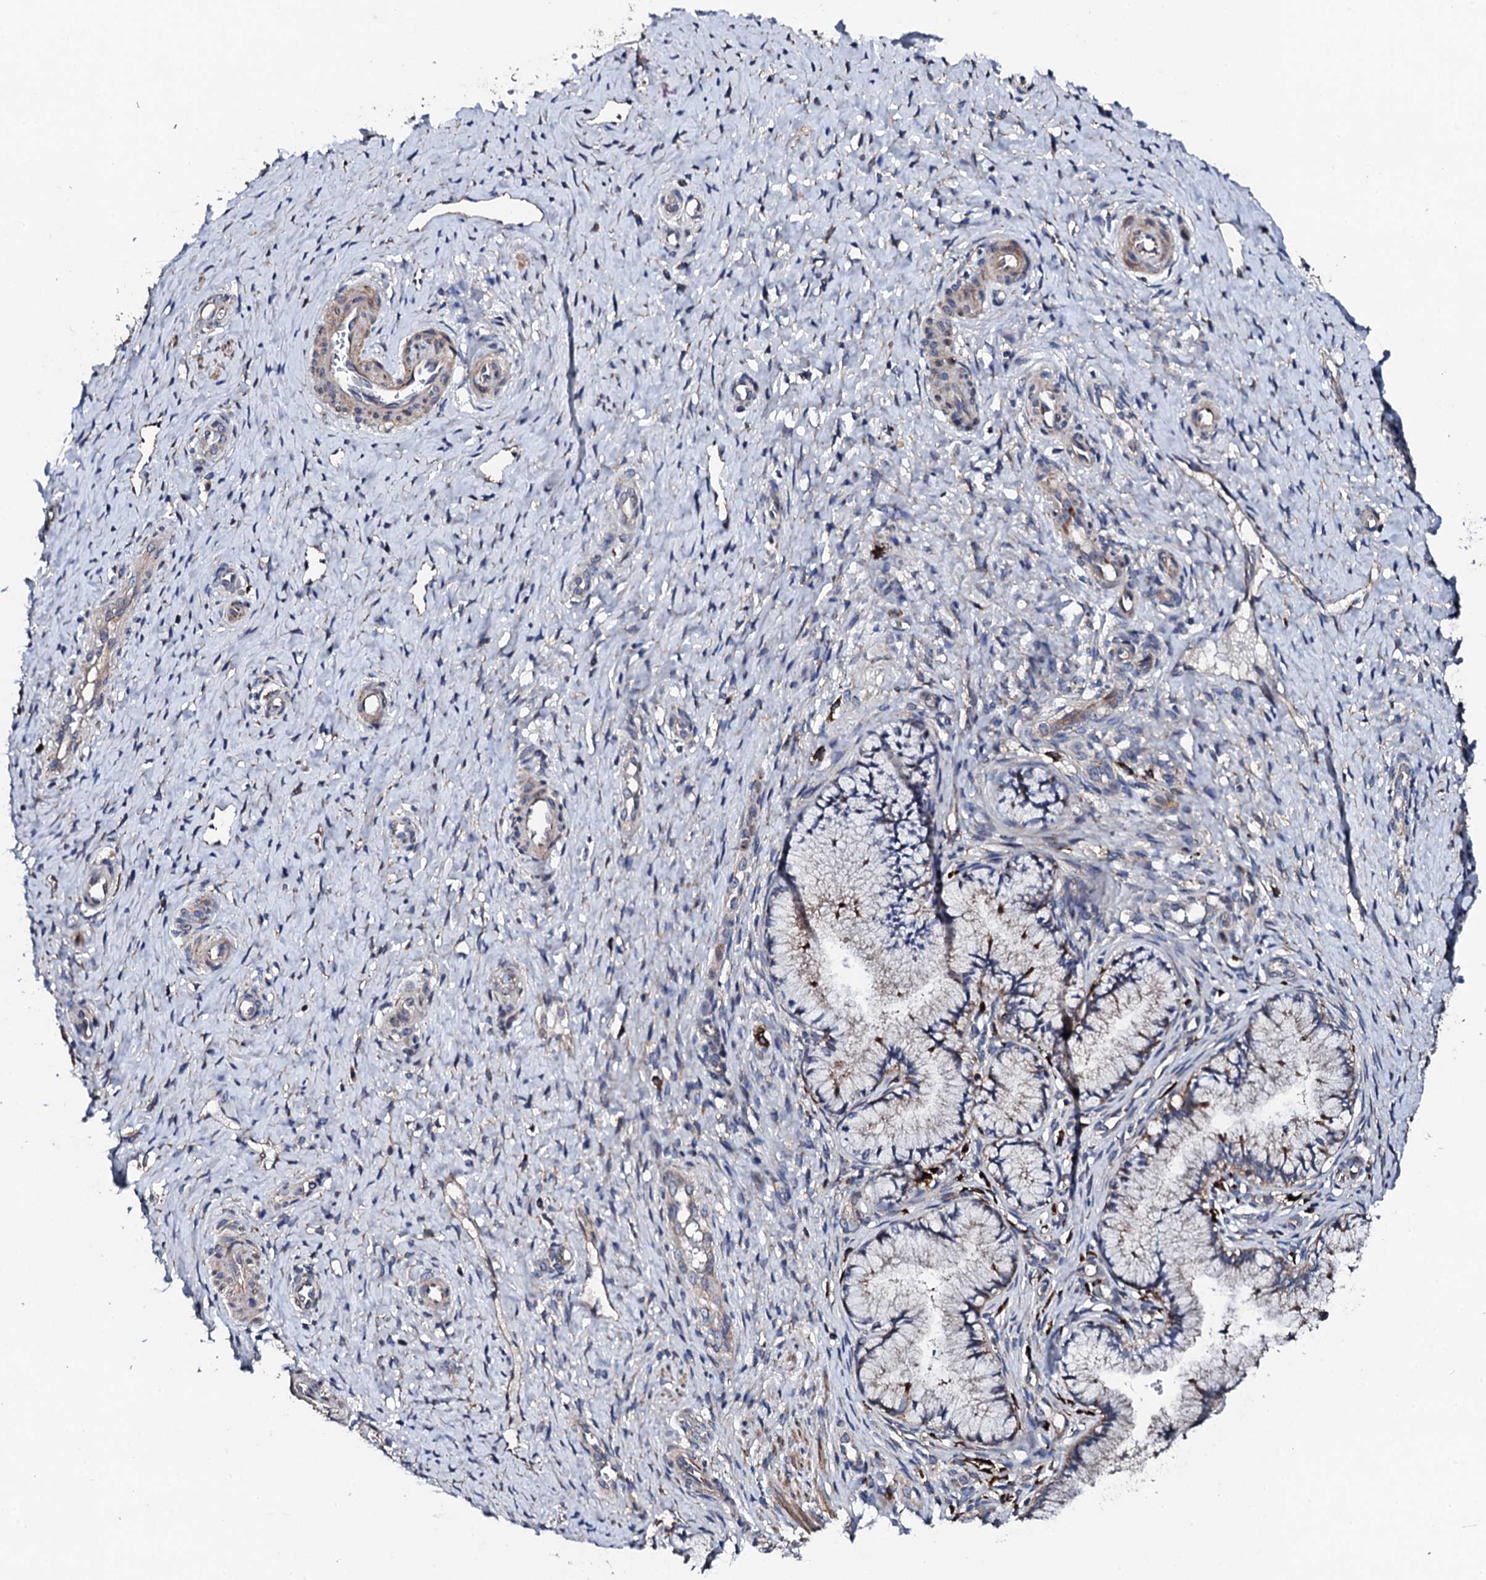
{"staining": {"intensity": "moderate", "quantity": ">75%", "location": "cytoplasmic/membranous"}, "tissue": "cervix", "cell_type": "Glandular cells", "image_type": "normal", "snomed": [{"axis": "morphology", "description": "Normal tissue, NOS"}, {"axis": "topography", "description": "Cervix"}], "caption": "This is a micrograph of immunohistochemistry (IHC) staining of normal cervix, which shows moderate positivity in the cytoplasmic/membranous of glandular cells.", "gene": "LIPT2", "patient": {"sex": "female", "age": 36}}